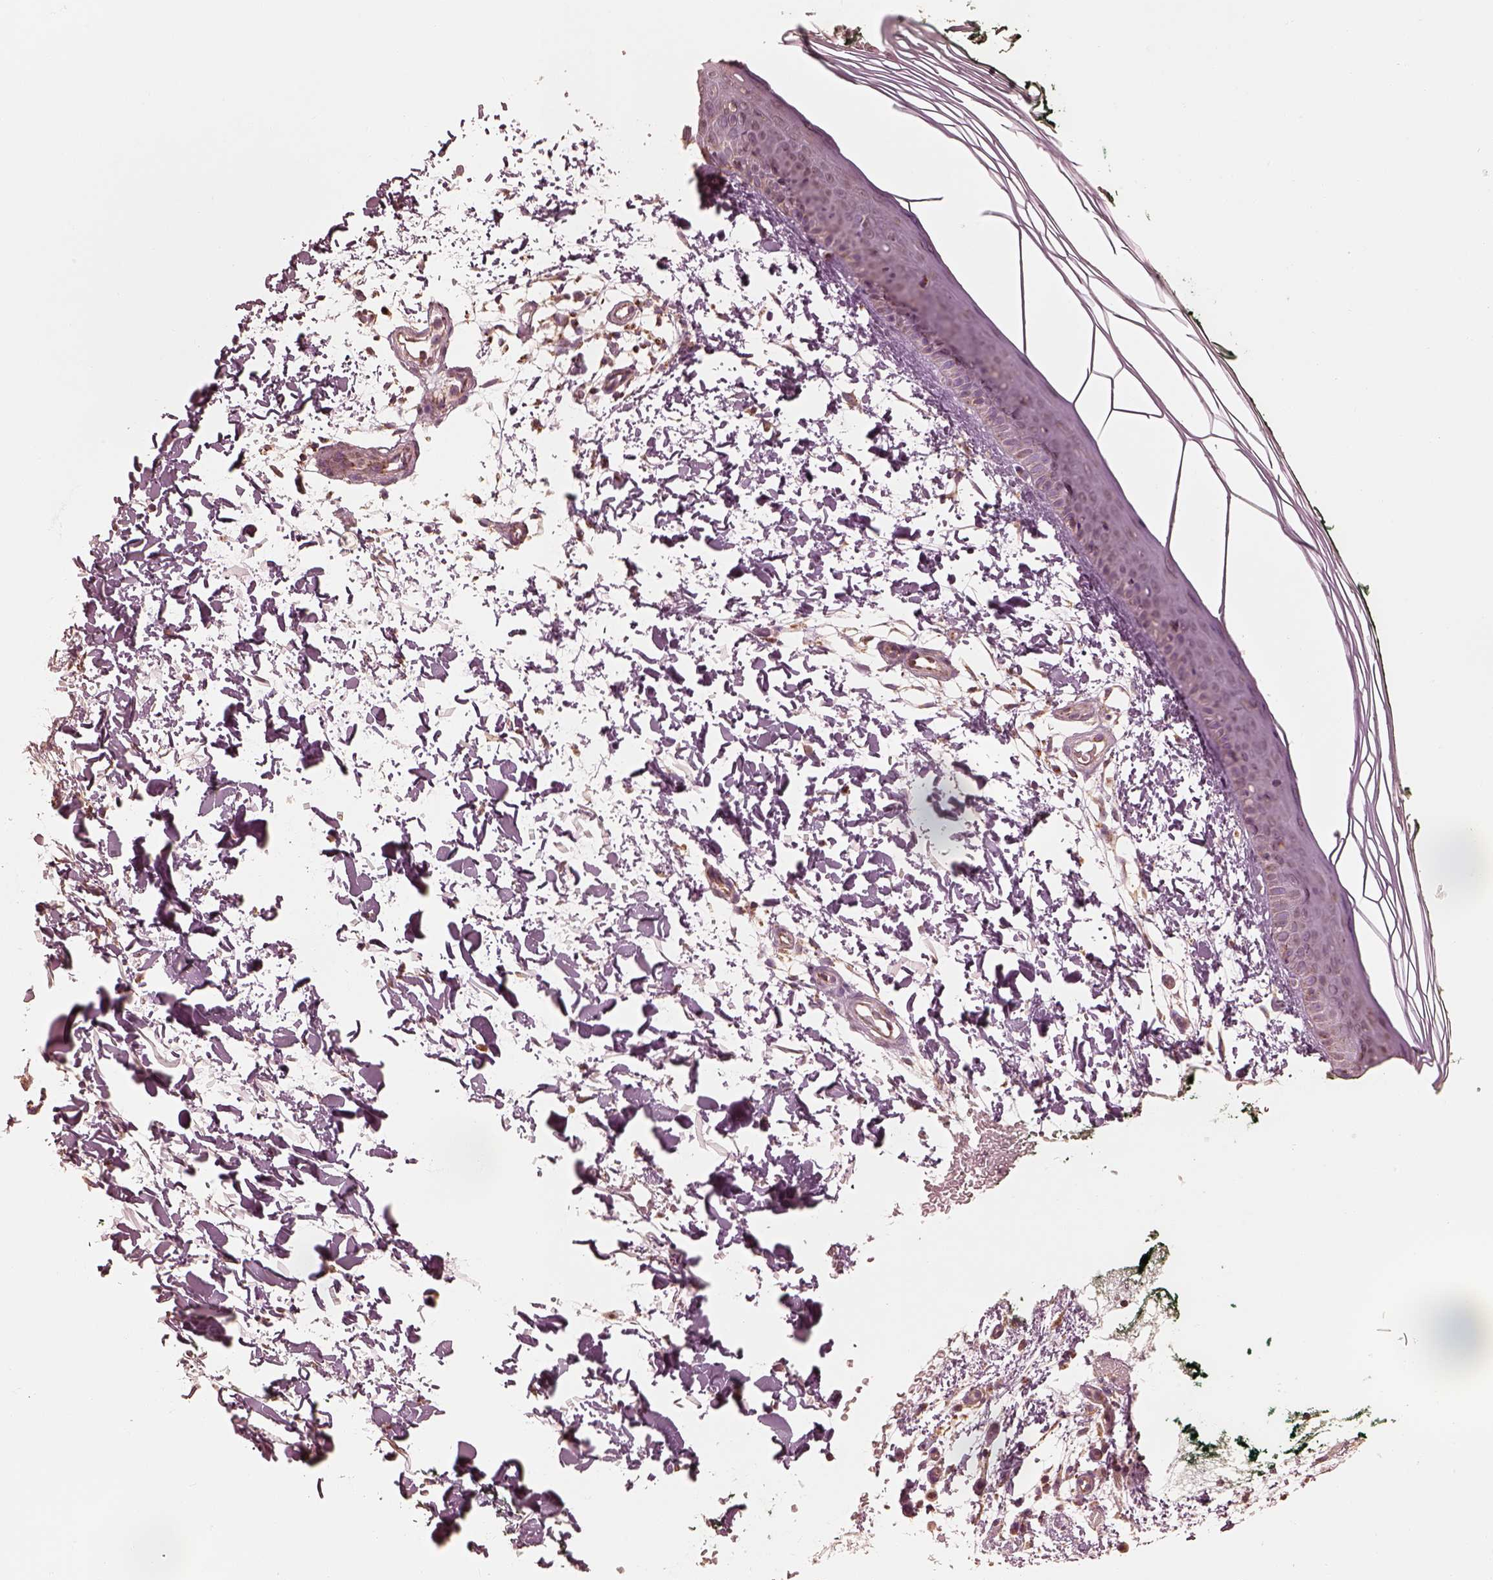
{"staining": {"intensity": "negative", "quantity": "none", "location": "none"}, "tissue": "skin", "cell_type": "Fibroblasts", "image_type": "normal", "snomed": [{"axis": "morphology", "description": "Normal tissue, NOS"}, {"axis": "topography", "description": "Skin"}], "caption": "An image of human skin is negative for staining in fibroblasts. (DAB (3,3'-diaminobenzidine) immunohistochemistry visualized using brightfield microscopy, high magnification).", "gene": "ENTPD6", "patient": {"sex": "female", "age": 62}}